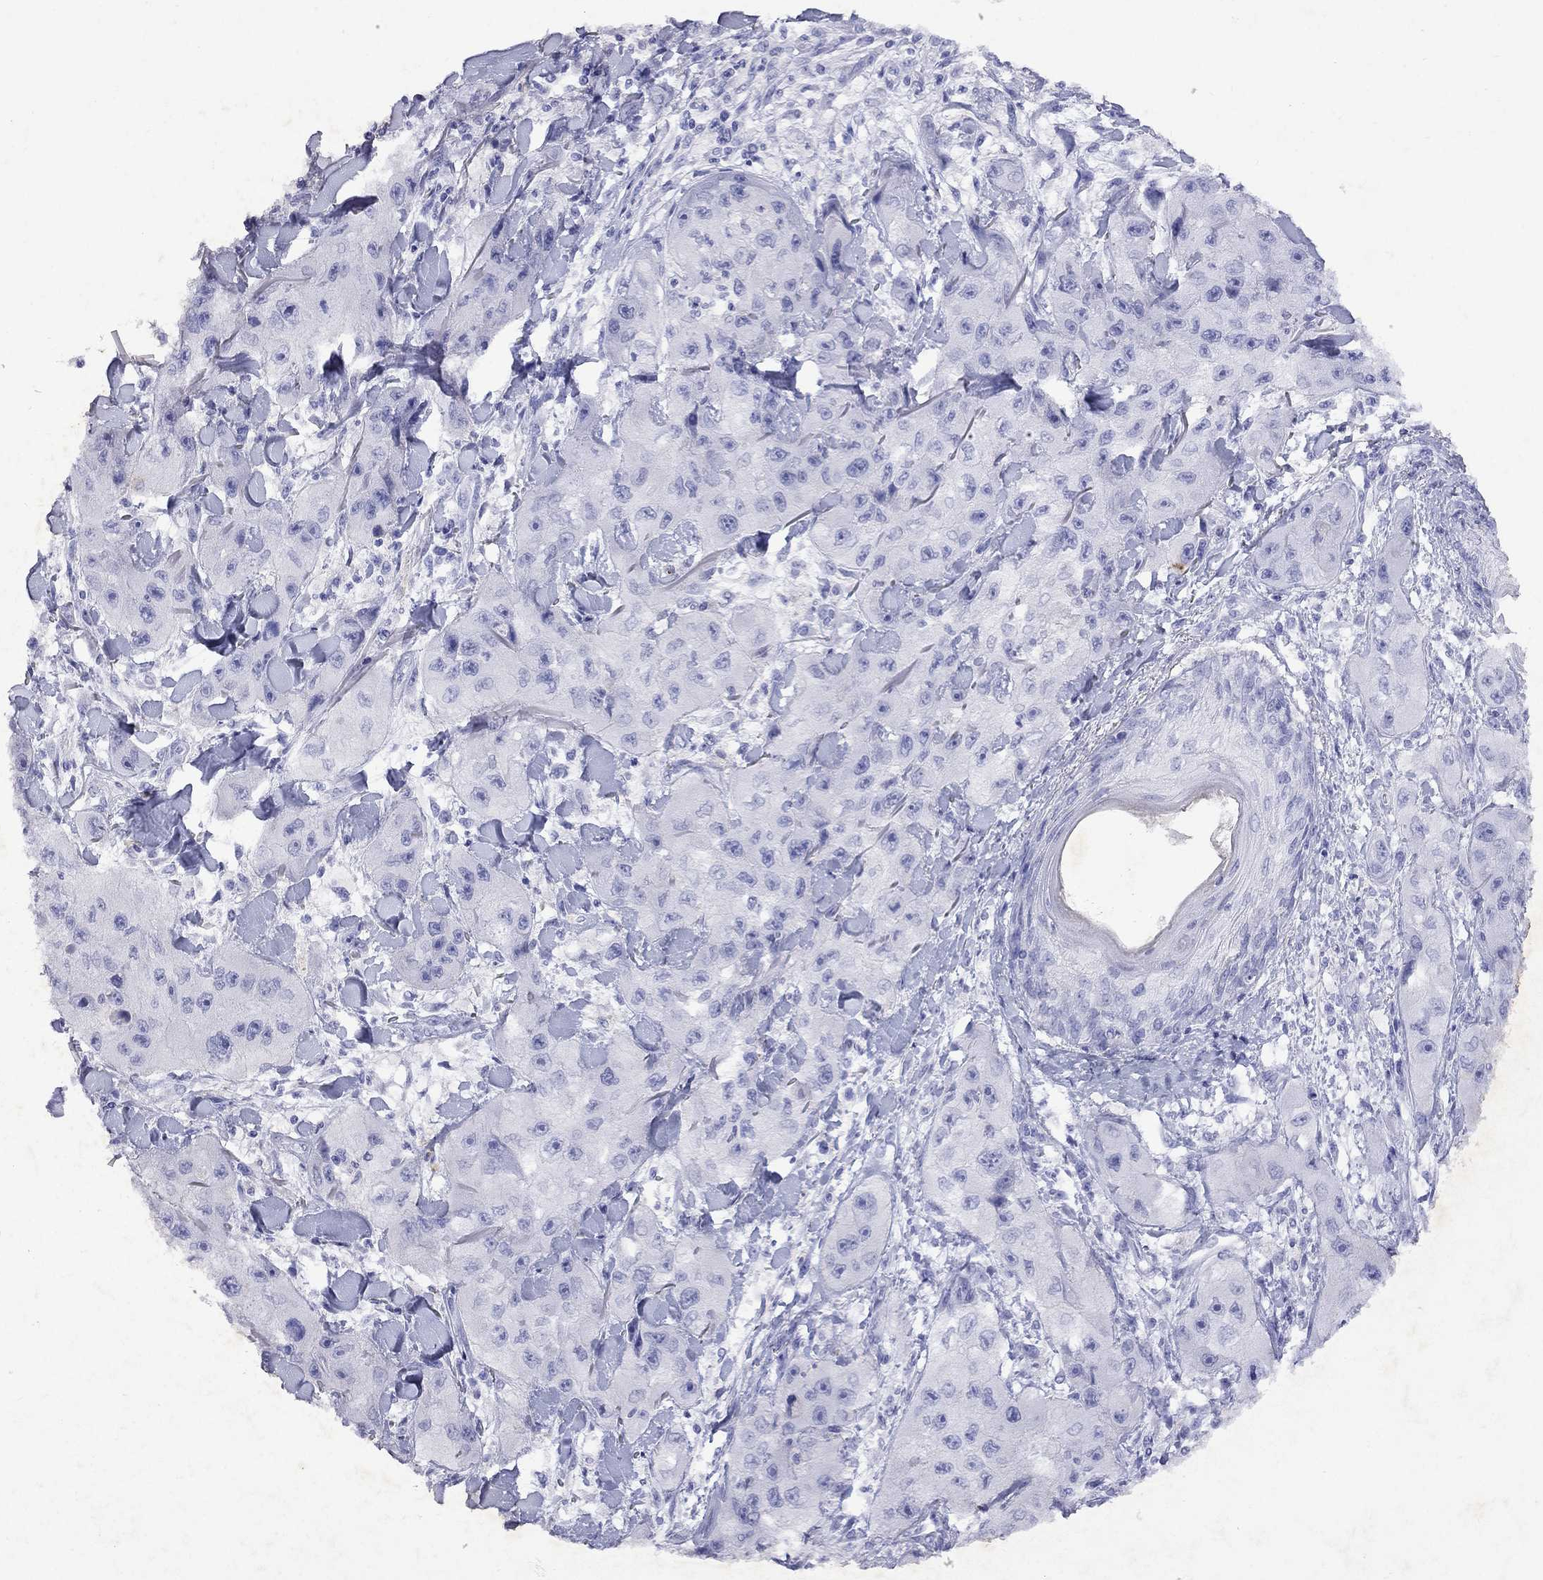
{"staining": {"intensity": "negative", "quantity": "none", "location": "none"}, "tissue": "skin cancer", "cell_type": "Tumor cells", "image_type": "cancer", "snomed": [{"axis": "morphology", "description": "Squamous cell carcinoma, NOS"}, {"axis": "topography", "description": "Skin"}, {"axis": "topography", "description": "Subcutis"}], "caption": "This is a image of IHC staining of squamous cell carcinoma (skin), which shows no positivity in tumor cells.", "gene": "GNAT3", "patient": {"sex": "male", "age": 73}}